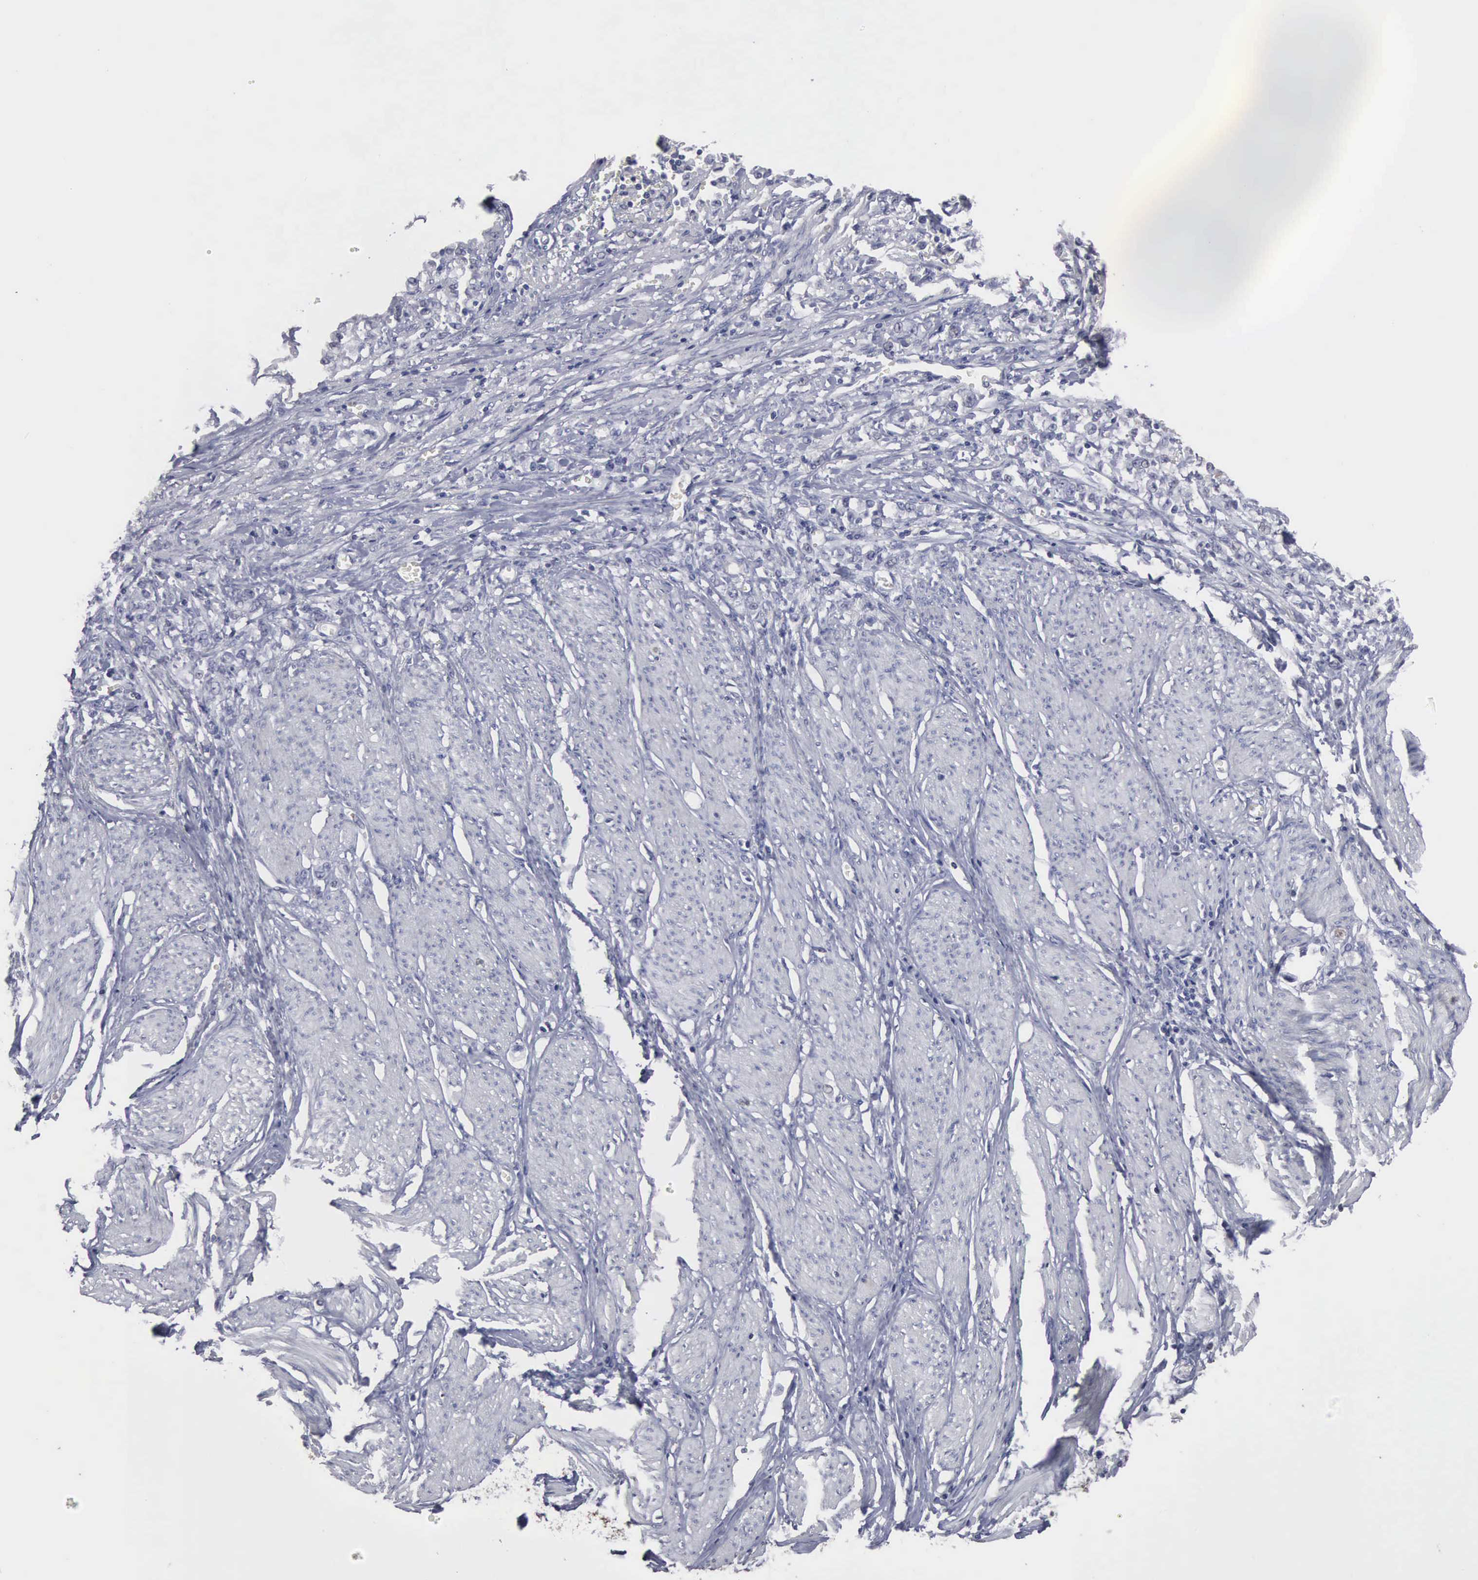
{"staining": {"intensity": "negative", "quantity": "none", "location": "none"}, "tissue": "stomach cancer", "cell_type": "Tumor cells", "image_type": "cancer", "snomed": [{"axis": "morphology", "description": "Adenocarcinoma, NOS"}, {"axis": "topography", "description": "Stomach"}], "caption": "IHC photomicrograph of neoplastic tissue: human stomach cancer (adenocarcinoma) stained with DAB (3,3'-diaminobenzidine) demonstrates no significant protein expression in tumor cells.", "gene": "UPB1", "patient": {"sex": "male", "age": 72}}